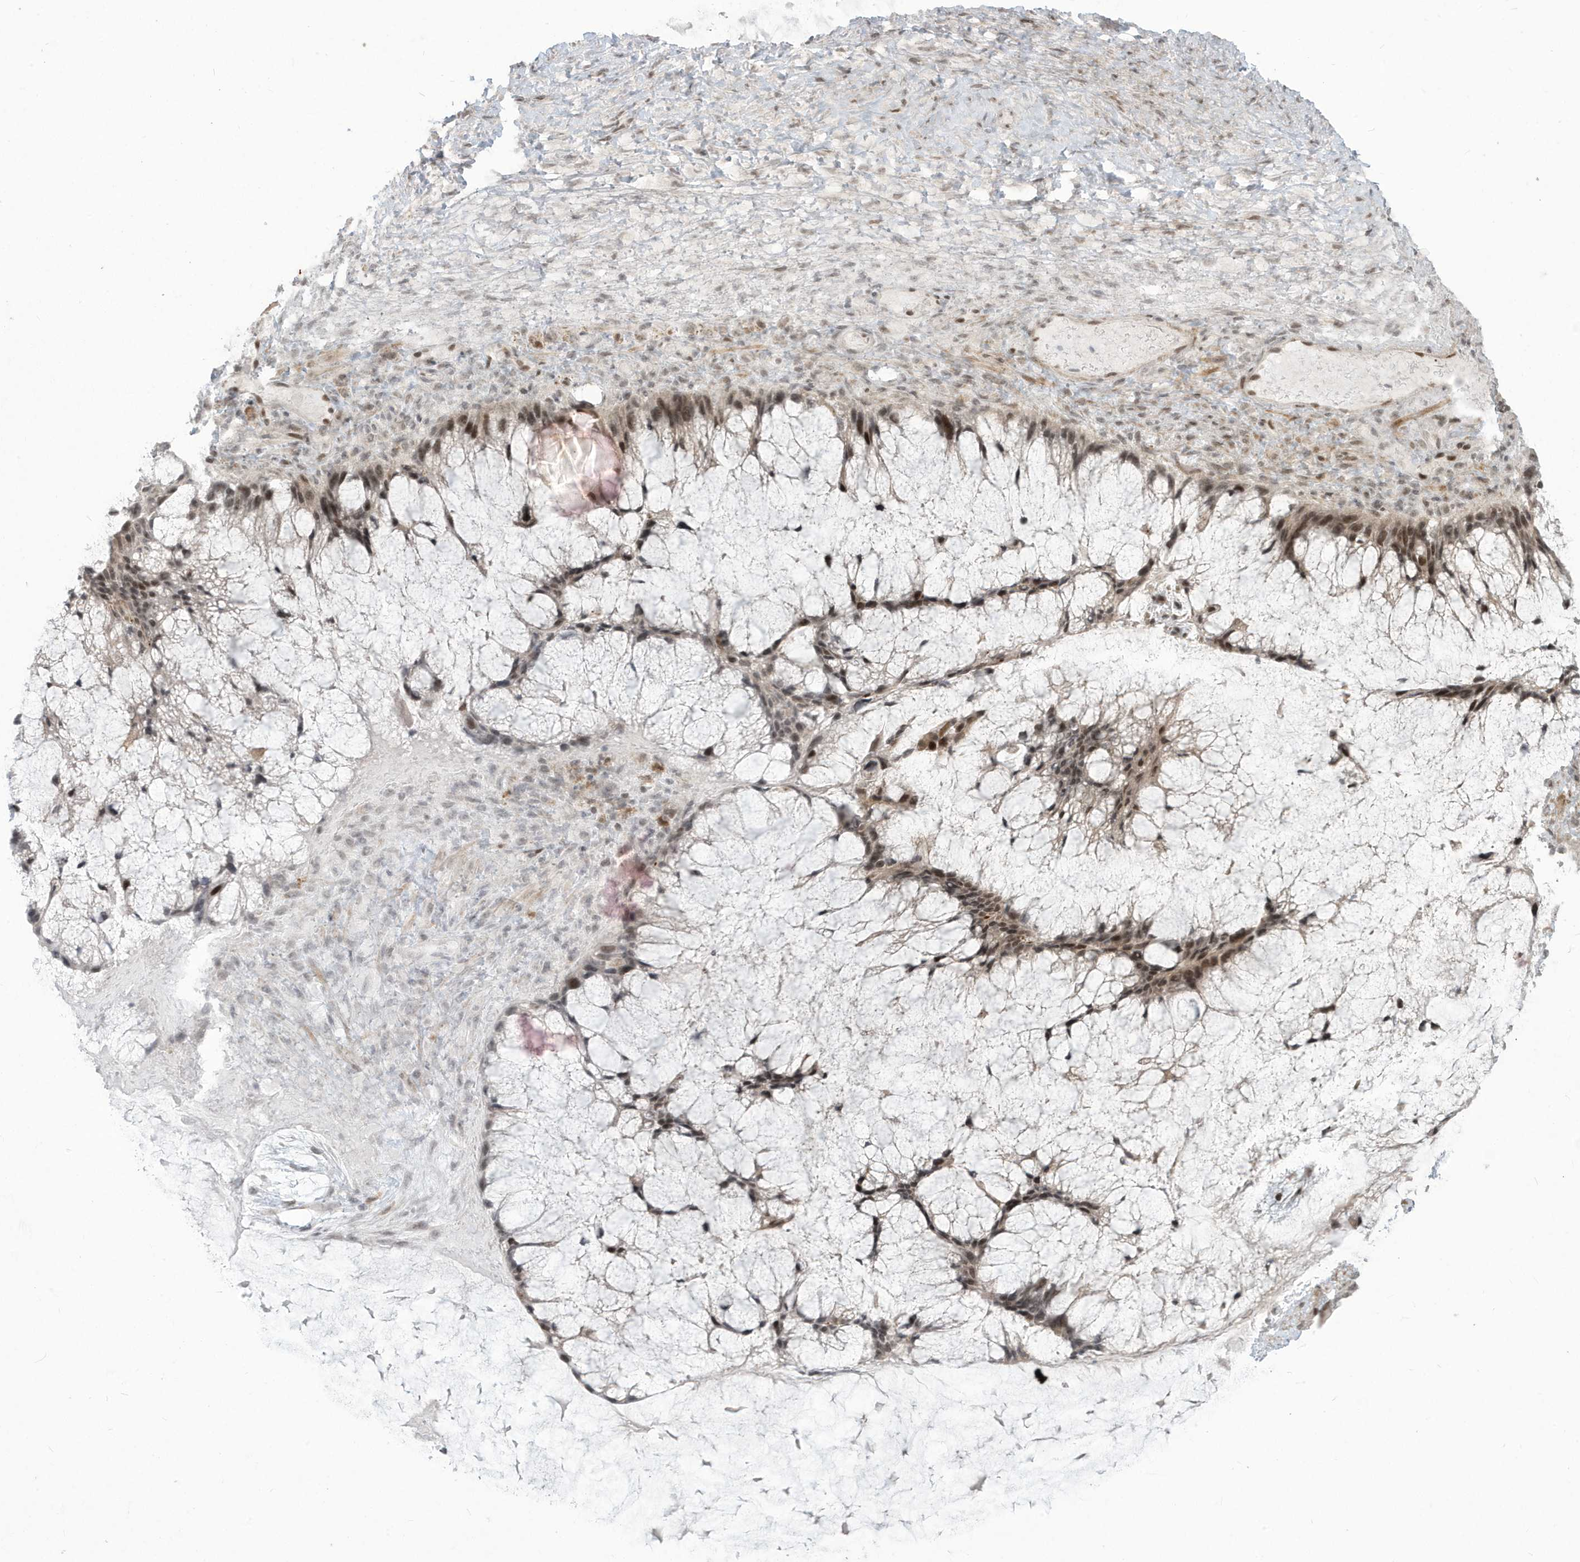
{"staining": {"intensity": "moderate", "quantity": ">75%", "location": "nuclear"}, "tissue": "ovarian cancer", "cell_type": "Tumor cells", "image_type": "cancer", "snomed": [{"axis": "morphology", "description": "Cystadenocarcinoma, mucinous, NOS"}, {"axis": "topography", "description": "Ovary"}], "caption": "The image shows a brown stain indicating the presence of a protein in the nuclear of tumor cells in ovarian mucinous cystadenocarcinoma. (IHC, brightfield microscopy, high magnification).", "gene": "C1orf52", "patient": {"sex": "female", "age": 37}}